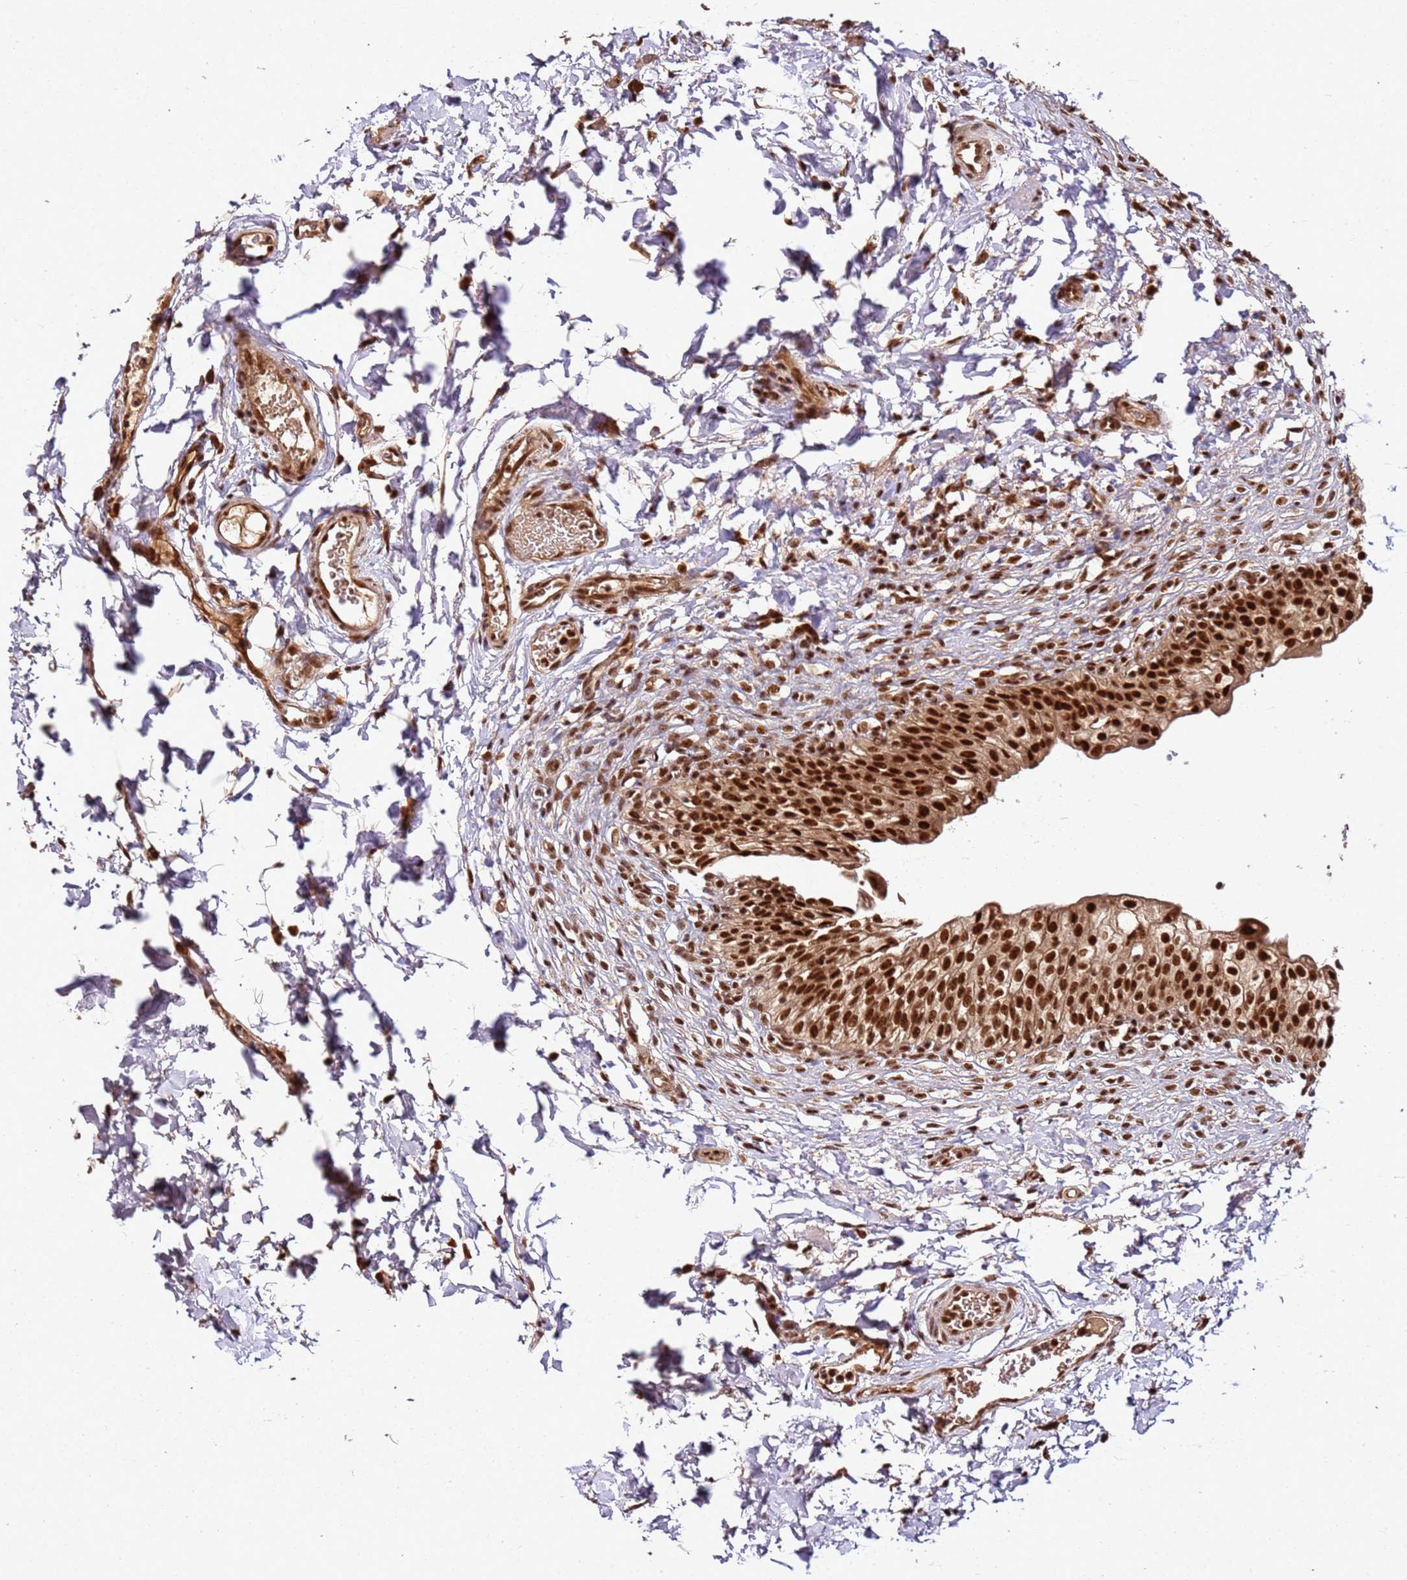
{"staining": {"intensity": "strong", "quantity": ">75%", "location": "nuclear"}, "tissue": "urinary bladder", "cell_type": "Urothelial cells", "image_type": "normal", "snomed": [{"axis": "morphology", "description": "Normal tissue, NOS"}, {"axis": "topography", "description": "Urinary bladder"}], "caption": "The histopathology image displays immunohistochemical staining of benign urinary bladder. There is strong nuclear positivity is seen in about >75% of urothelial cells.", "gene": "XRN2", "patient": {"sex": "male", "age": 55}}